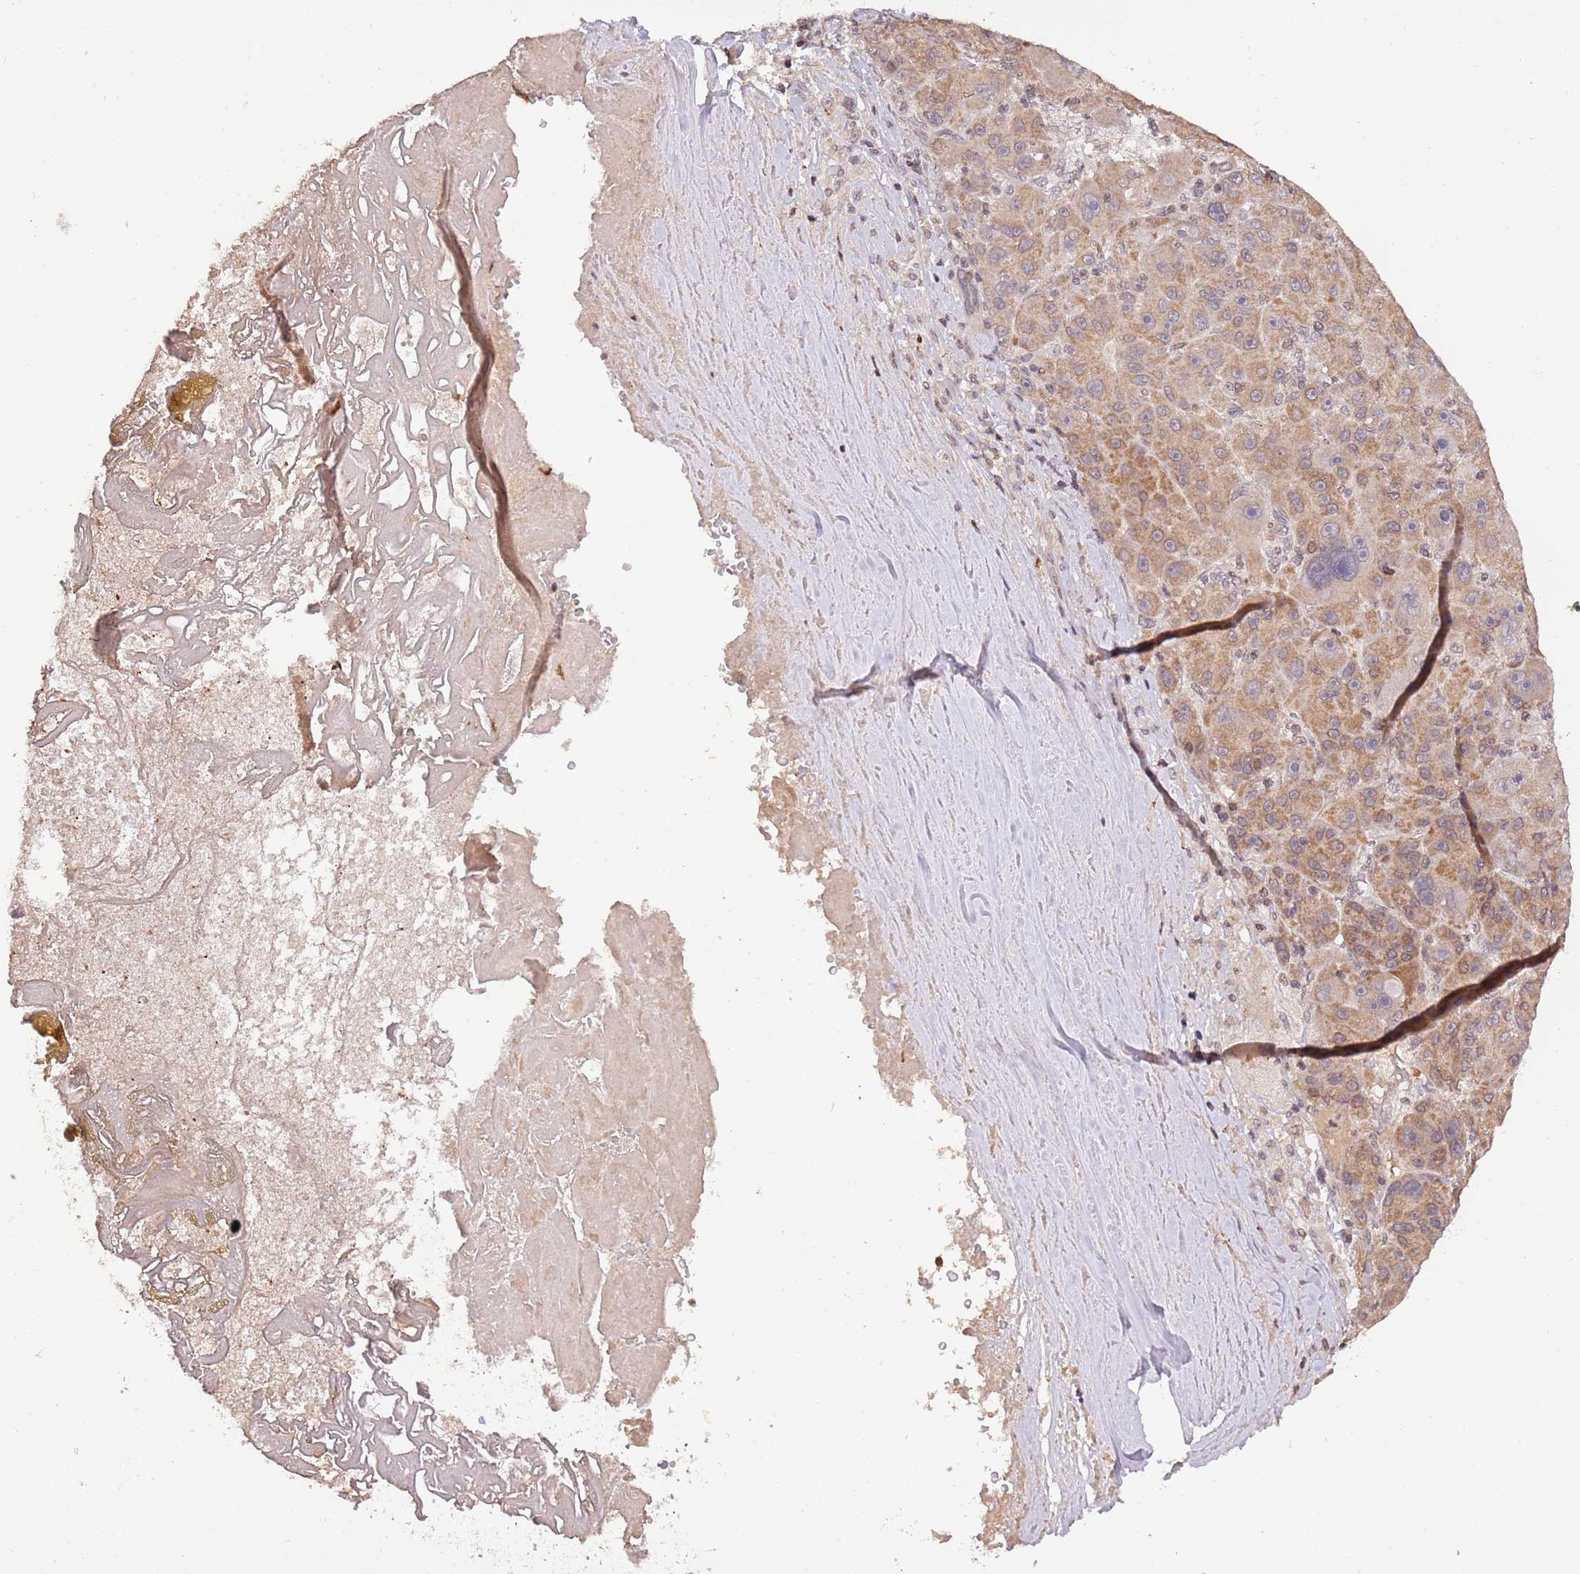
{"staining": {"intensity": "moderate", "quantity": ">75%", "location": "cytoplasmic/membranous"}, "tissue": "liver cancer", "cell_type": "Tumor cells", "image_type": "cancer", "snomed": [{"axis": "morphology", "description": "Carcinoma, Hepatocellular, NOS"}, {"axis": "topography", "description": "Liver"}], "caption": "Immunohistochemical staining of human liver cancer reveals moderate cytoplasmic/membranous protein staining in about >75% of tumor cells.", "gene": "SAMSN1", "patient": {"sex": "male", "age": 76}}